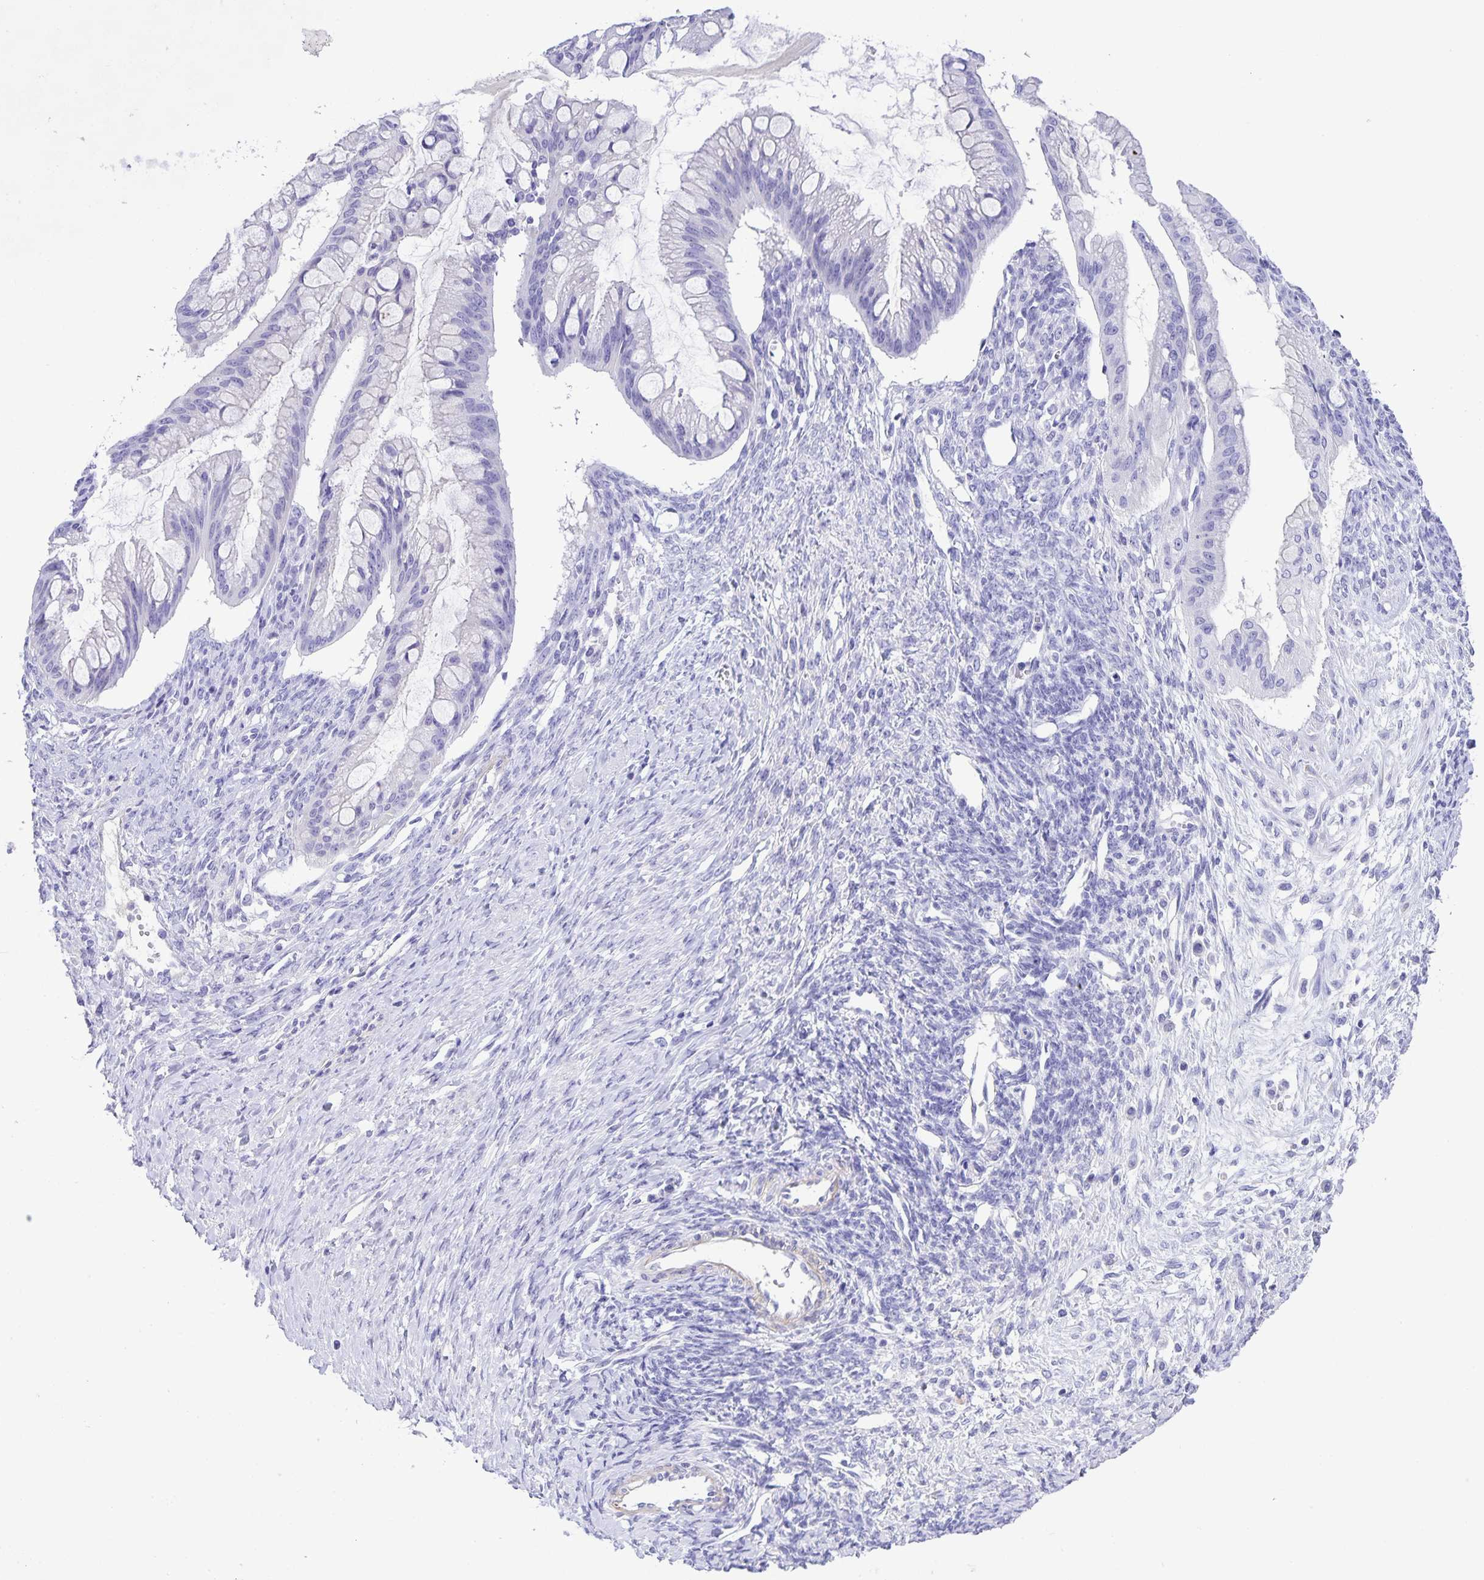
{"staining": {"intensity": "negative", "quantity": "none", "location": "none"}, "tissue": "ovarian cancer", "cell_type": "Tumor cells", "image_type": "cancer", "snomed": [{"axis": "morphology", "description": "Cystadenocarcinoma, mucinous, NOS"}, {"axis": "topography", "description": "Ovary"}], "caption": "Tumor cells are negative for brown protein staining in mucinous cystadenocarcinoma (ovarian).", "gene": "UBQLN3", "patient": {"sex": "female", "age": 73}}